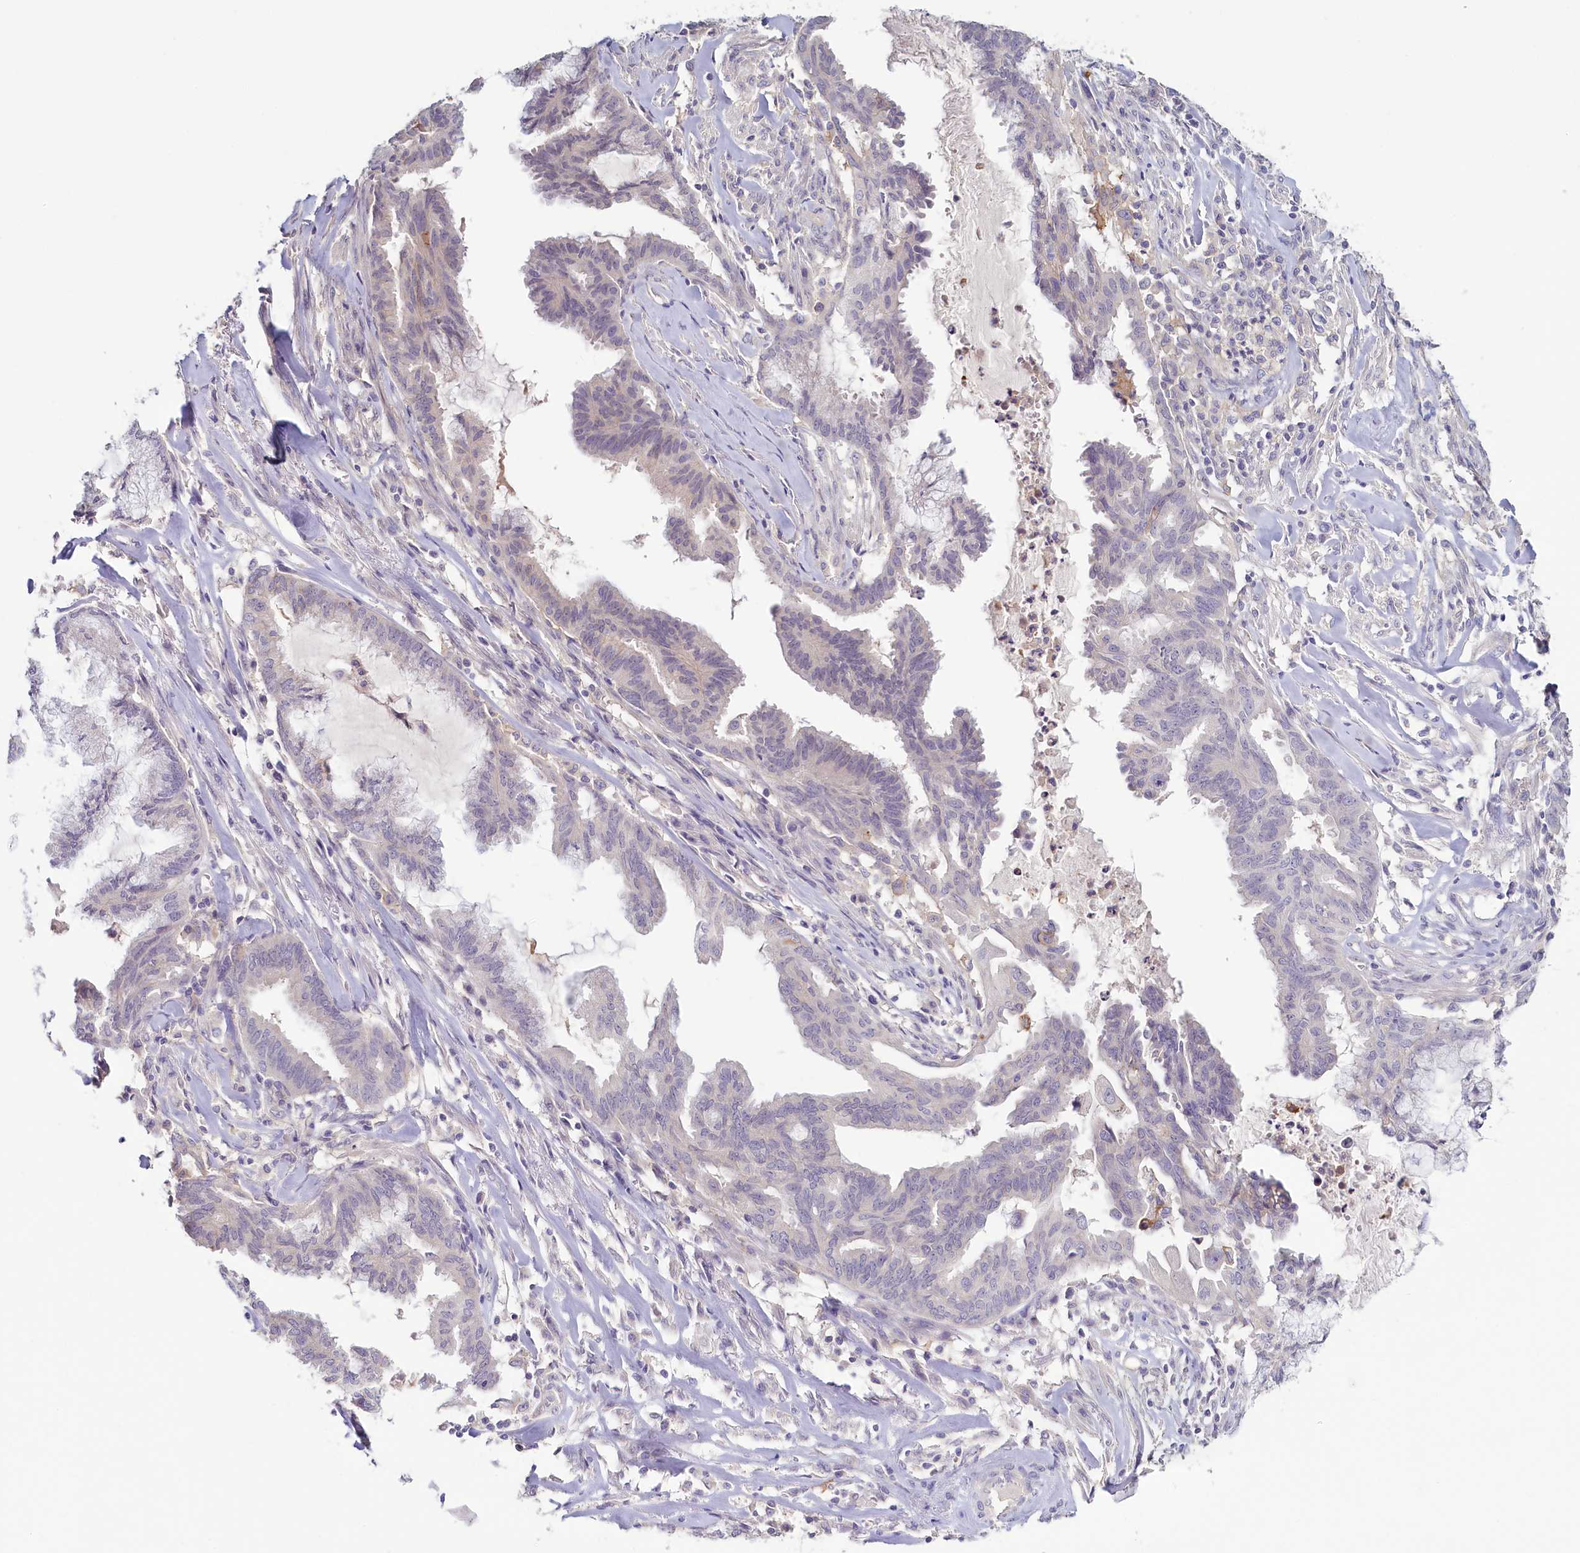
{"staining": {"intensity": "negative", "quantity": "none", "location": "none"}, "tissue": "endometrial cancer", "cell_type": "Tumor cells", "image_type": "cancer", "snomed": [{"axis": "morphology", "description": "Adenocarcinoma, NOS"}, {"axis": "topography", "description": "Endometrium"}], "caption": "Immunohistochemistry (IHC) photomicrograph of neoplastic tissue: human adenocarcinoma (endometrial) stained with DAB exhibits no significant protein expression in tumor cells.", "gene": "PDE6D", "patient": {"sex": "female", "age": 86}}